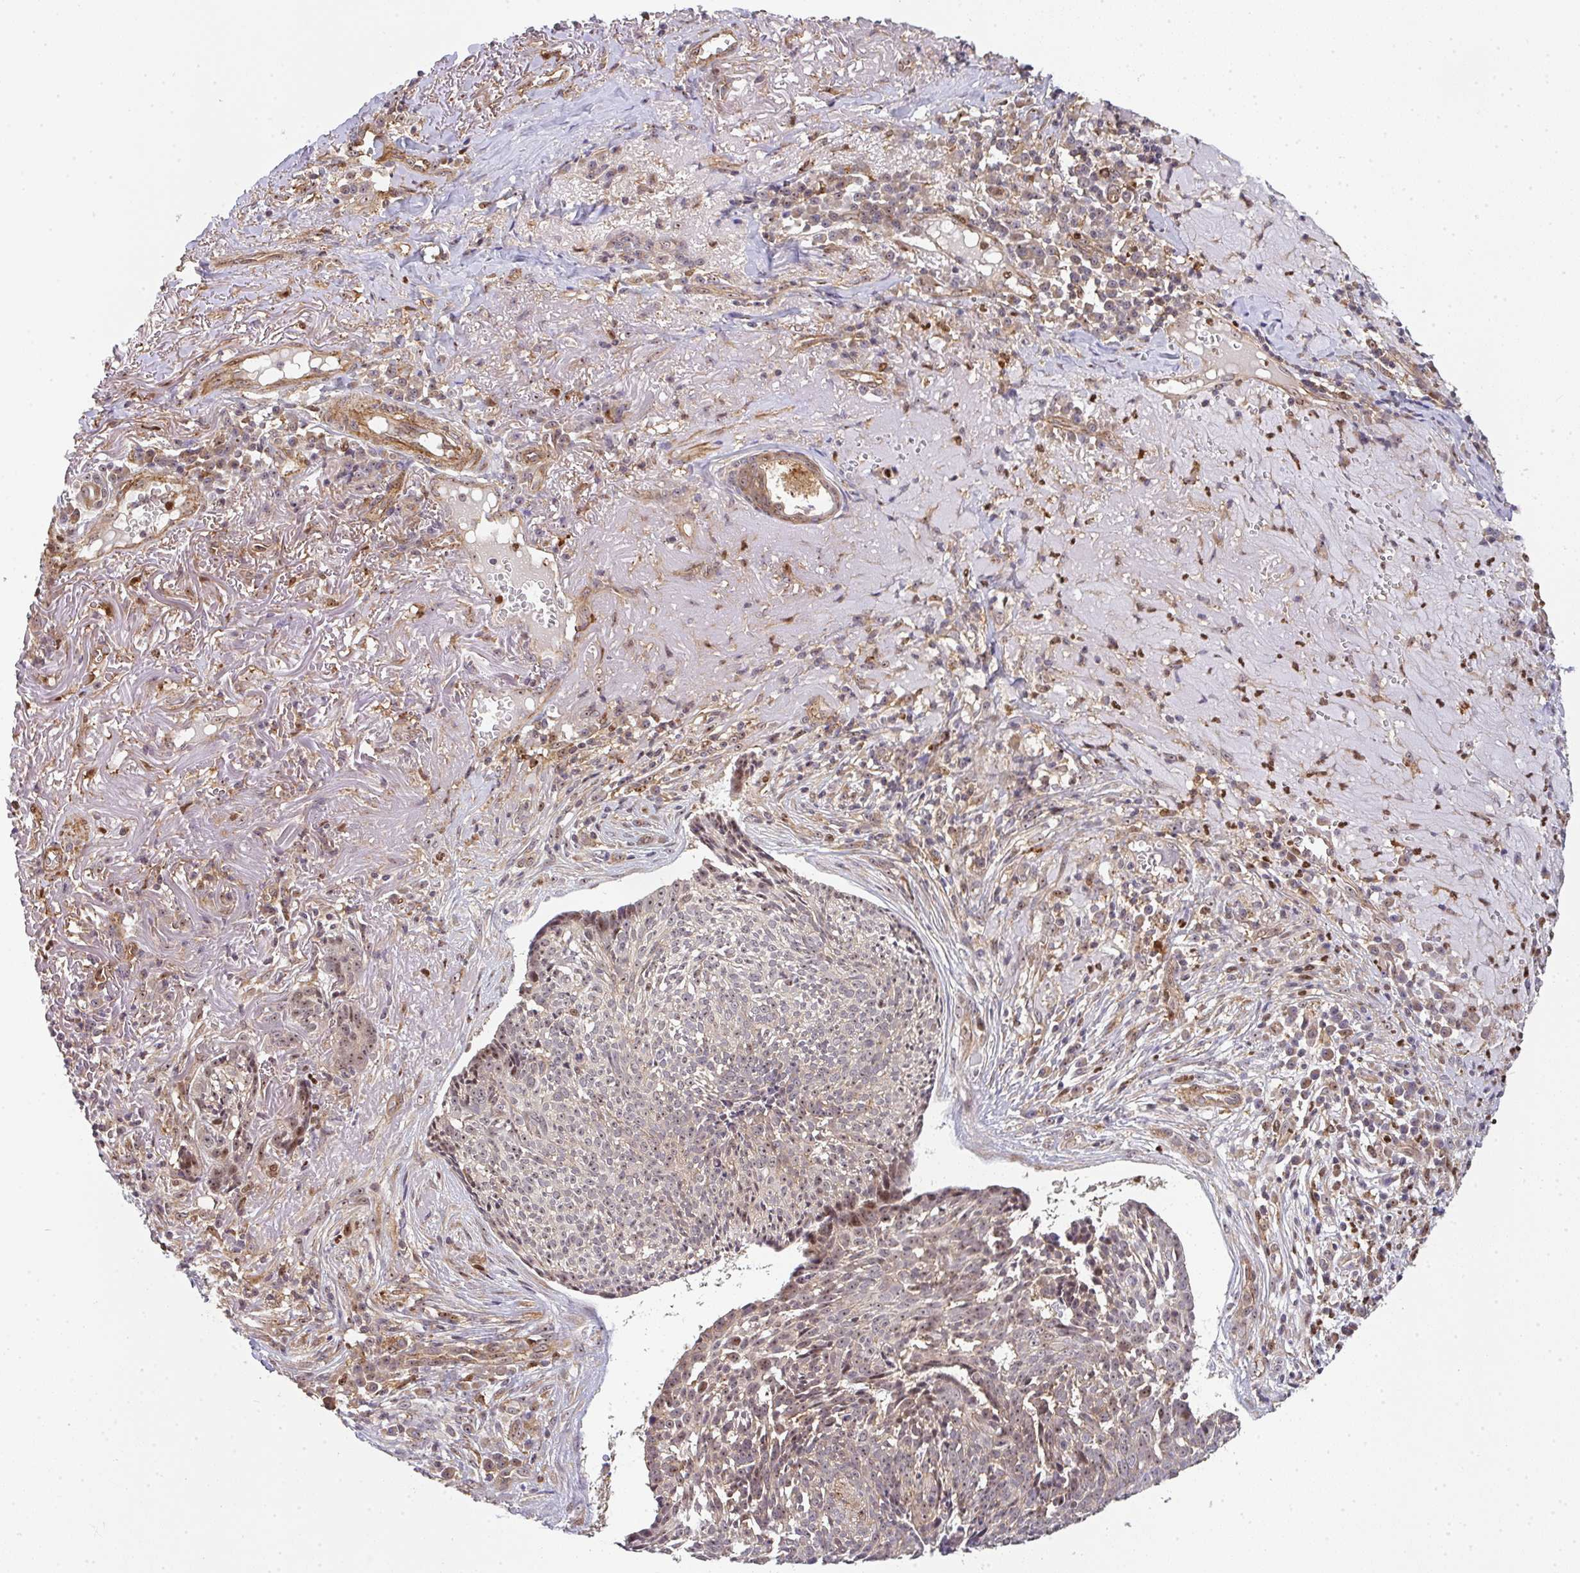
{"staining": {"intensity": "weak", "quantity": "25%-75%", "location": "cytoplasmic/membranous,nuclear"}, "tissue": "skin cancer", "cell_type": "Tumor cells", "image_type": "cancer", "snomed": [{"axis": "morphology", "description": "Basal cell carcinoma"}, {"axis": "topography", "description": "Skin"}, {"axis": "topography", "description": "Skin of face"}], "caption": "Approximately 25%-75% of tumor cells in skin cancer demonstrate weak cytoplasmic/membranous and nuclear protein expression as visualized by brown immunohistochemical staining.", "gene": "SIMC1", "patient": {"sex": "female", "age": 95}}